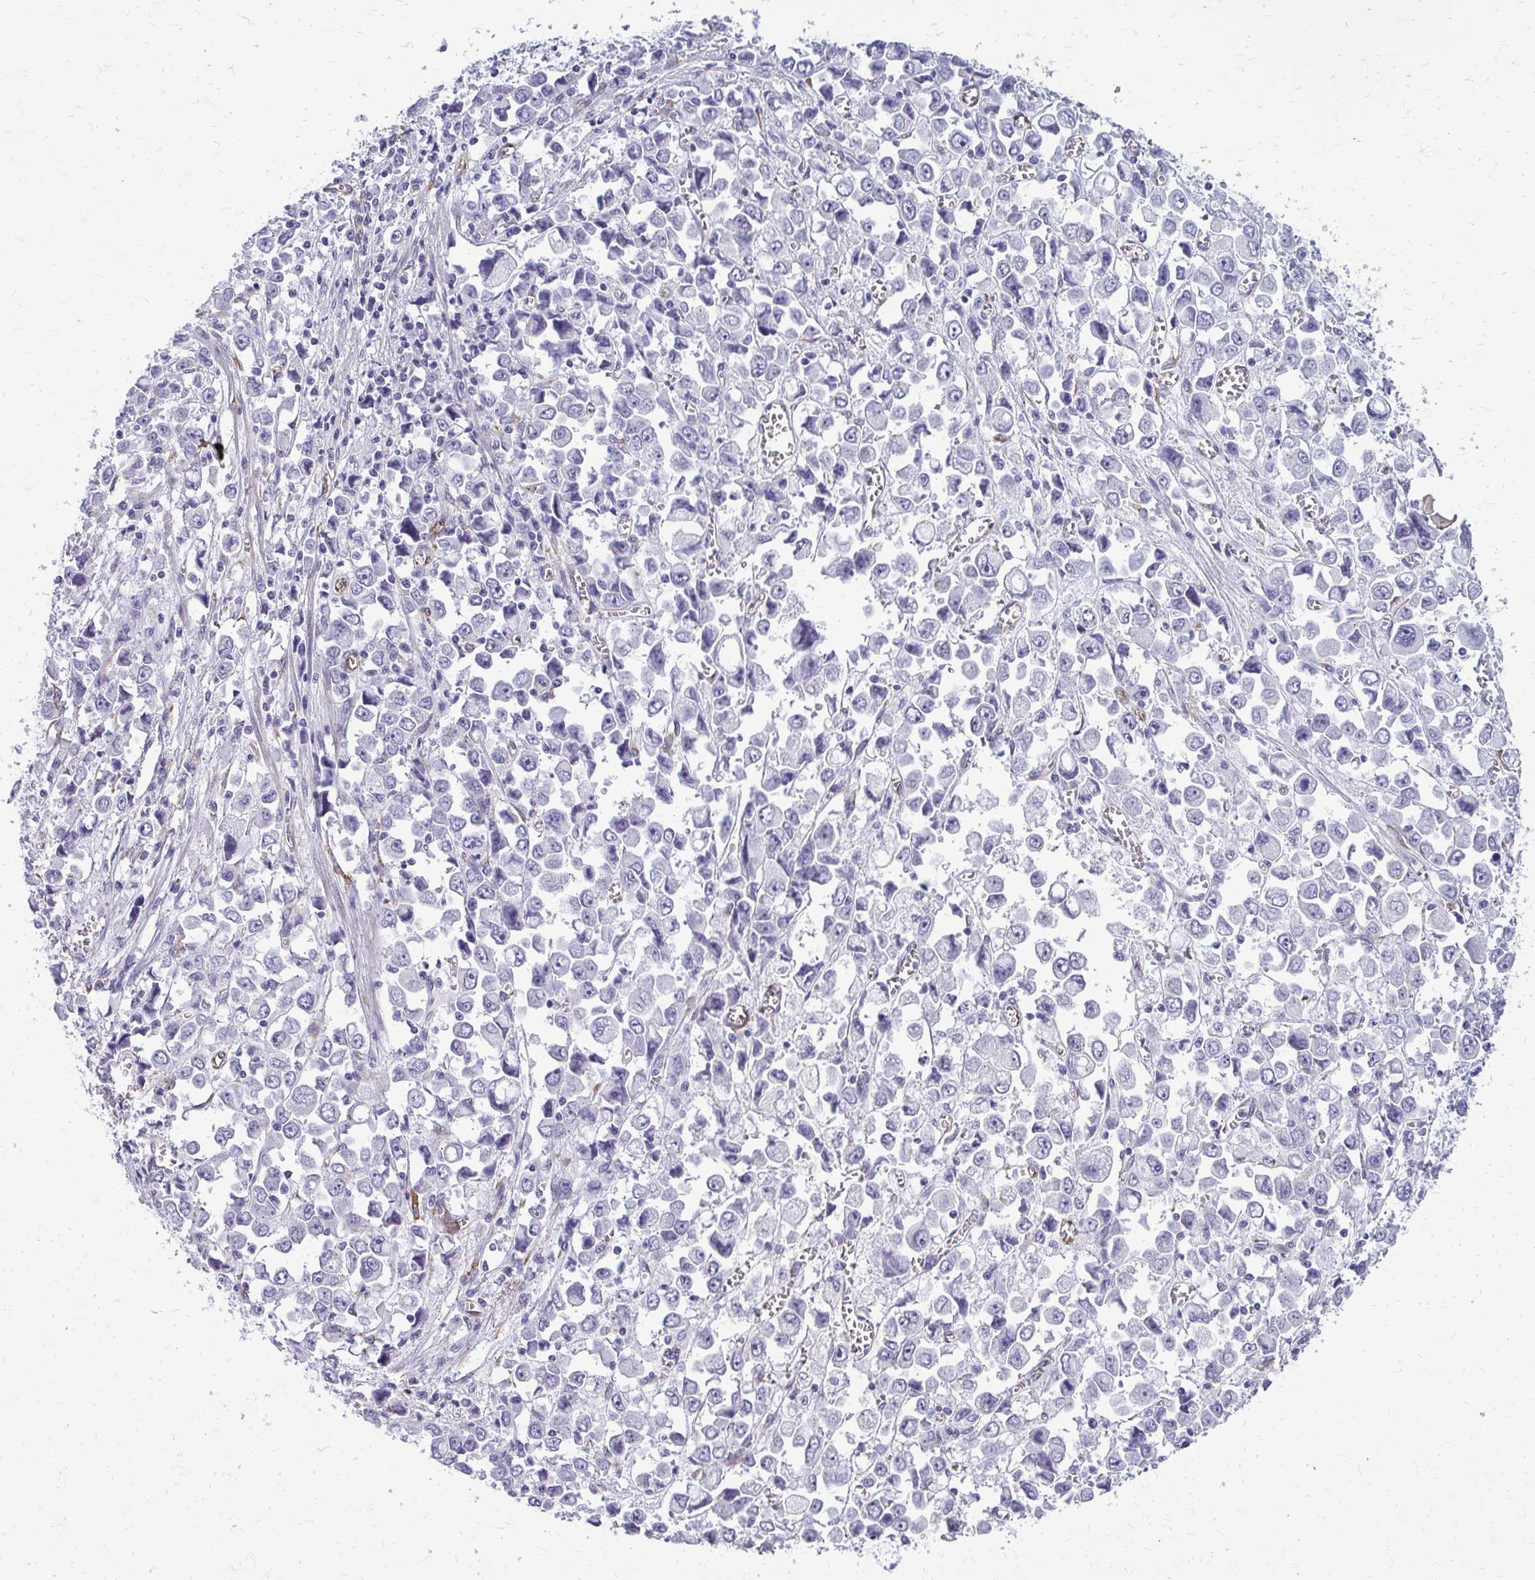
{"staining": {"intensity": "negative", "quantity": "none", "location": "none"}, "tissue": "stomach cancer", "cell_type": "Tumor cells", "image_type": "cancer", "snomed": [{"axis": "morphology", "description": "Adenocarcinoma, NOS"}, {"axis": "topography", "description": "Stomach, upper"}], "caption": "Immunohistochemistry image of neoplastic tissue: stomach cancer (adenocarcinoma) stained with DAB demonstrates no significant protein expression in tumor cells. (DAB (3,3'-diaminobenzidine) immunohistochemistry, high magnification).", "gene": "DEPP1", "patient": {"sex": "male", "age": 70}}